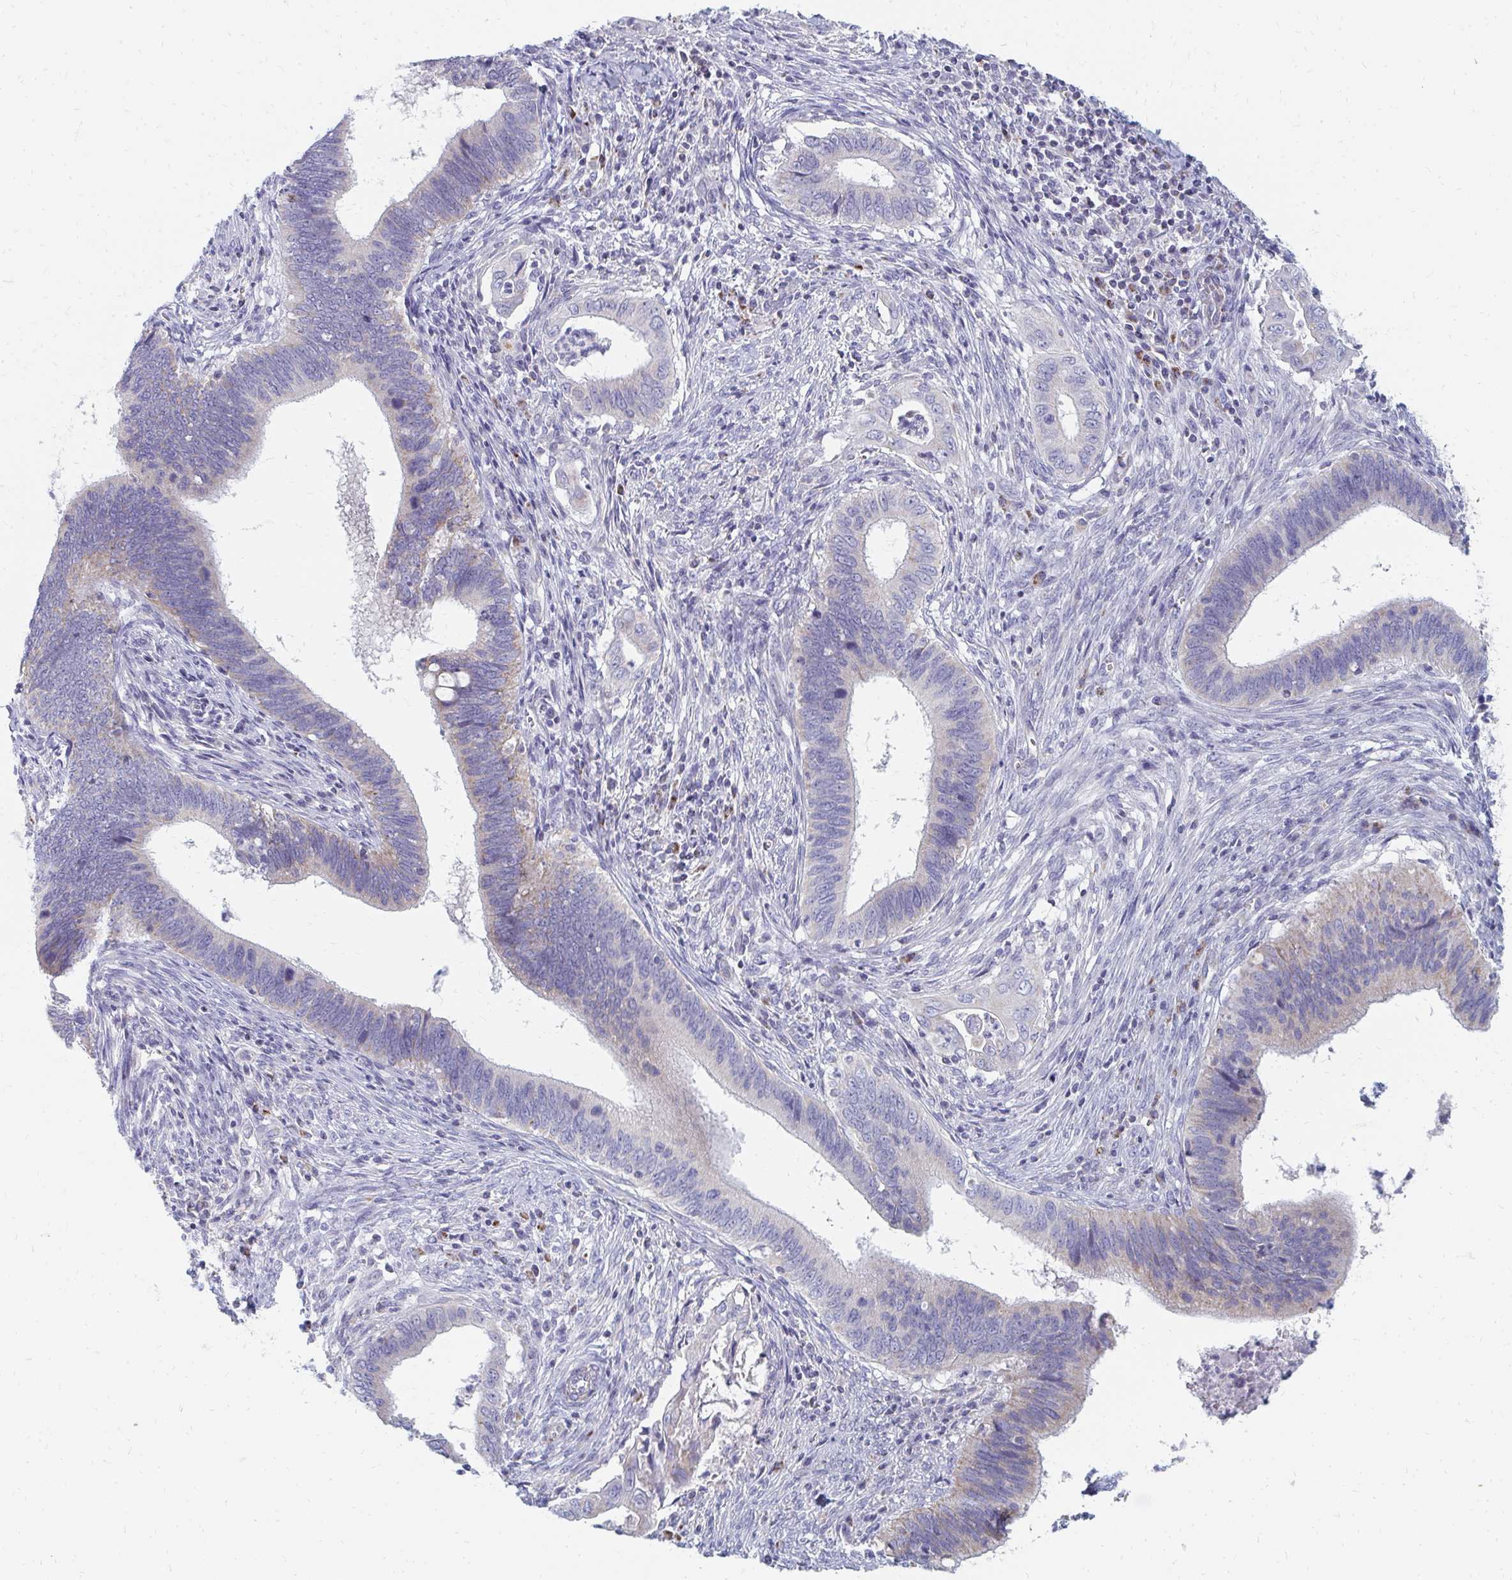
{"staining": {"intensity": "weak", "quantity": "<25%", "location": "cytoplasmic/membranous"}, "tissue": "cervical cancer", "cell_type": "Tumor cells", "image_type": "cancer", "snomed": [{"axis": "morphology", "description": "Adenocarcinoma, NOS"}, {"axis": "topography", "description": "Cervix"}], "caption": "Tumor cells are negative for brown protein staining in cervical adenocarcinoma.", "gene": "OR10V1", "patient": {"sex": "female", "age": 42}}